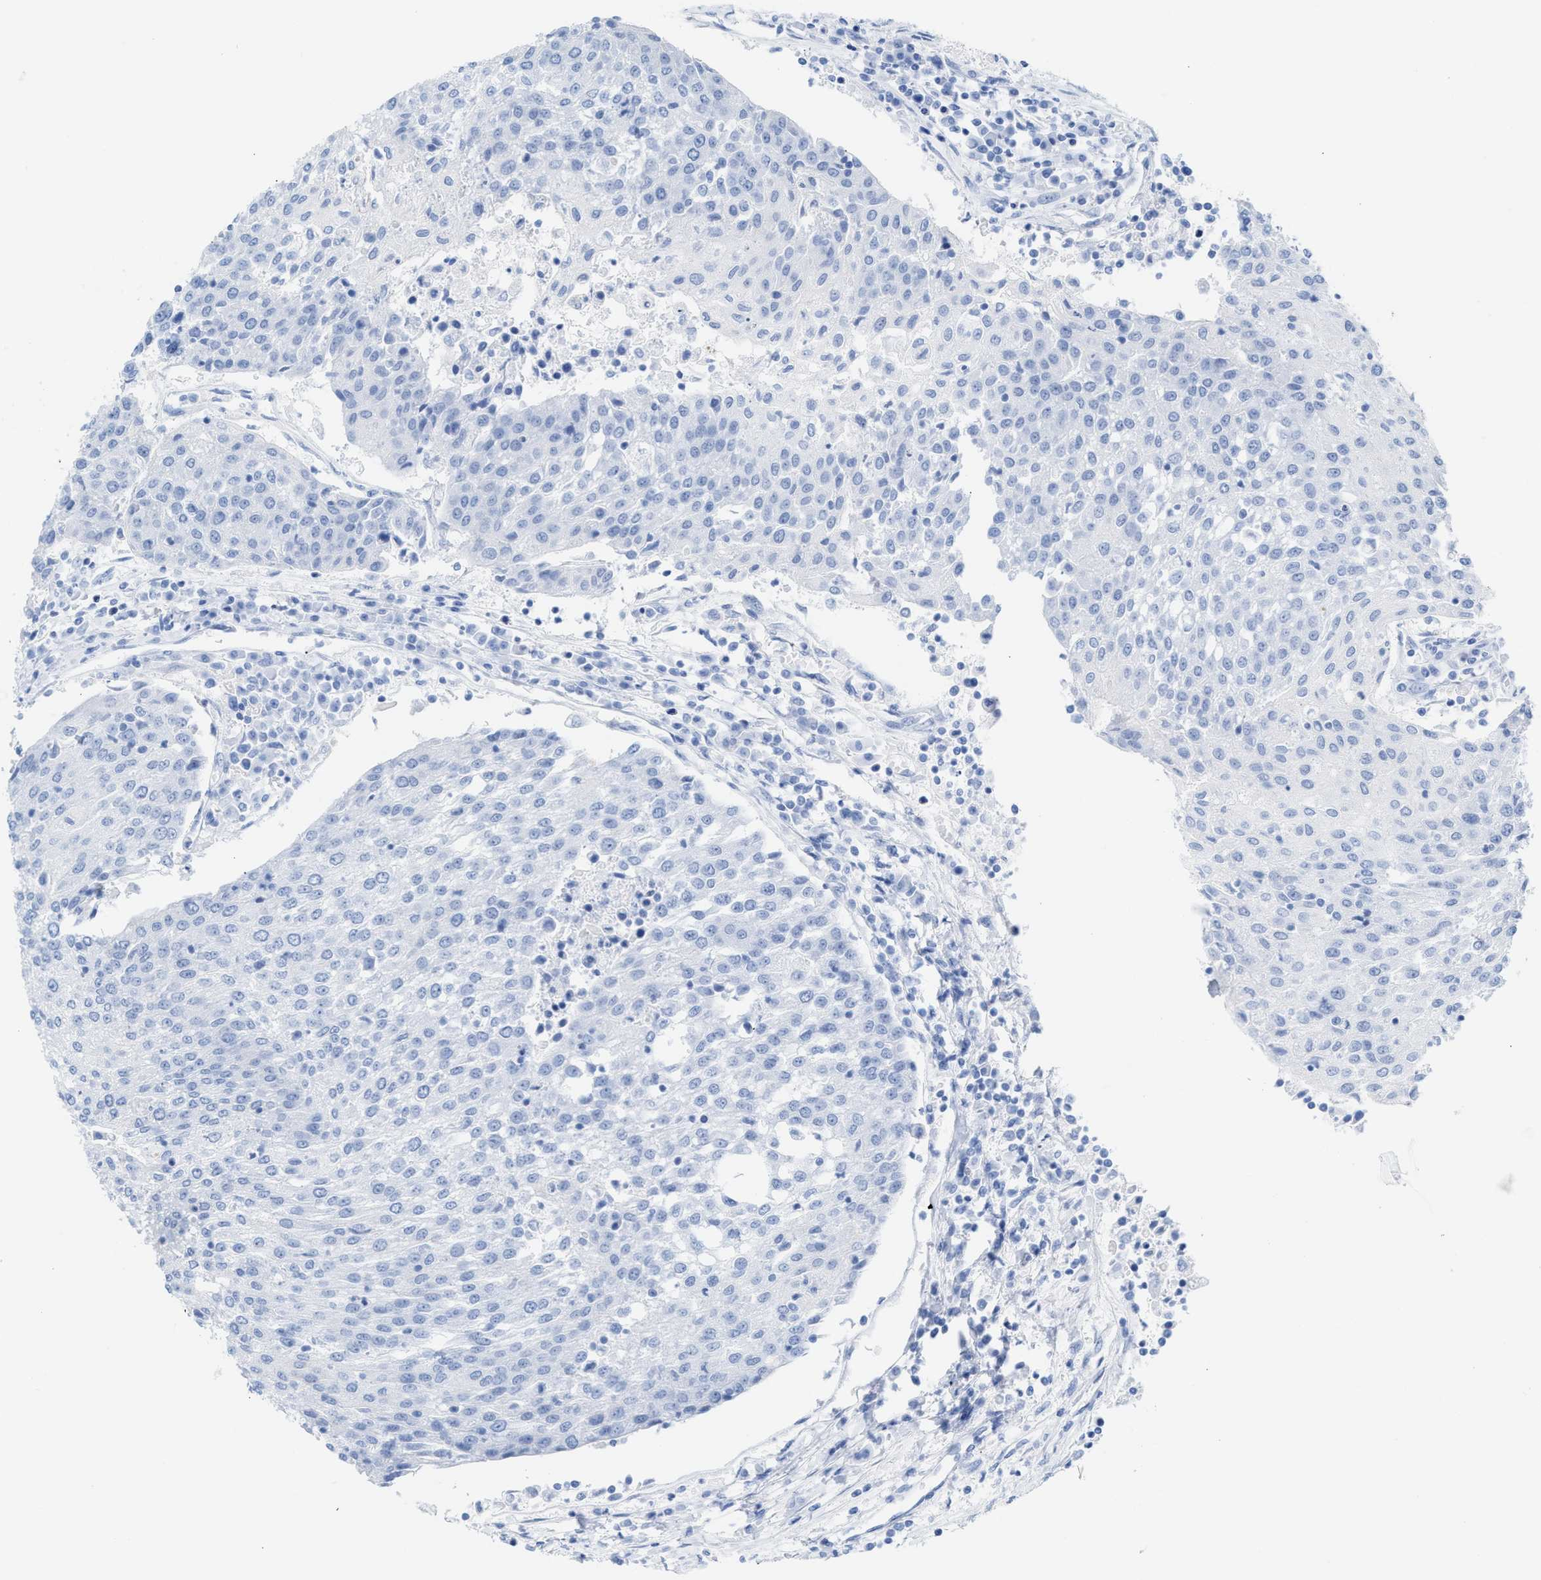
{"staining": {"intensity": "negative", "quantity": "none", "location": "none"}, "tissue": "urothelial cancer", "cell_type": "Tumor cells", "image_type": "cancer", "snomed": [{"axis": "morphology", "description": "Urothelial carcinoma, High grade"}, {"axis": "topography", "description": "Urinary bladder"}], "caption": "The immunohistochemistry photomicrograph has no significant expression in tumor cells of urothelial cancer tissue.", "gene": "CPA1", "patient": {"sex": "female", "age": 85}}